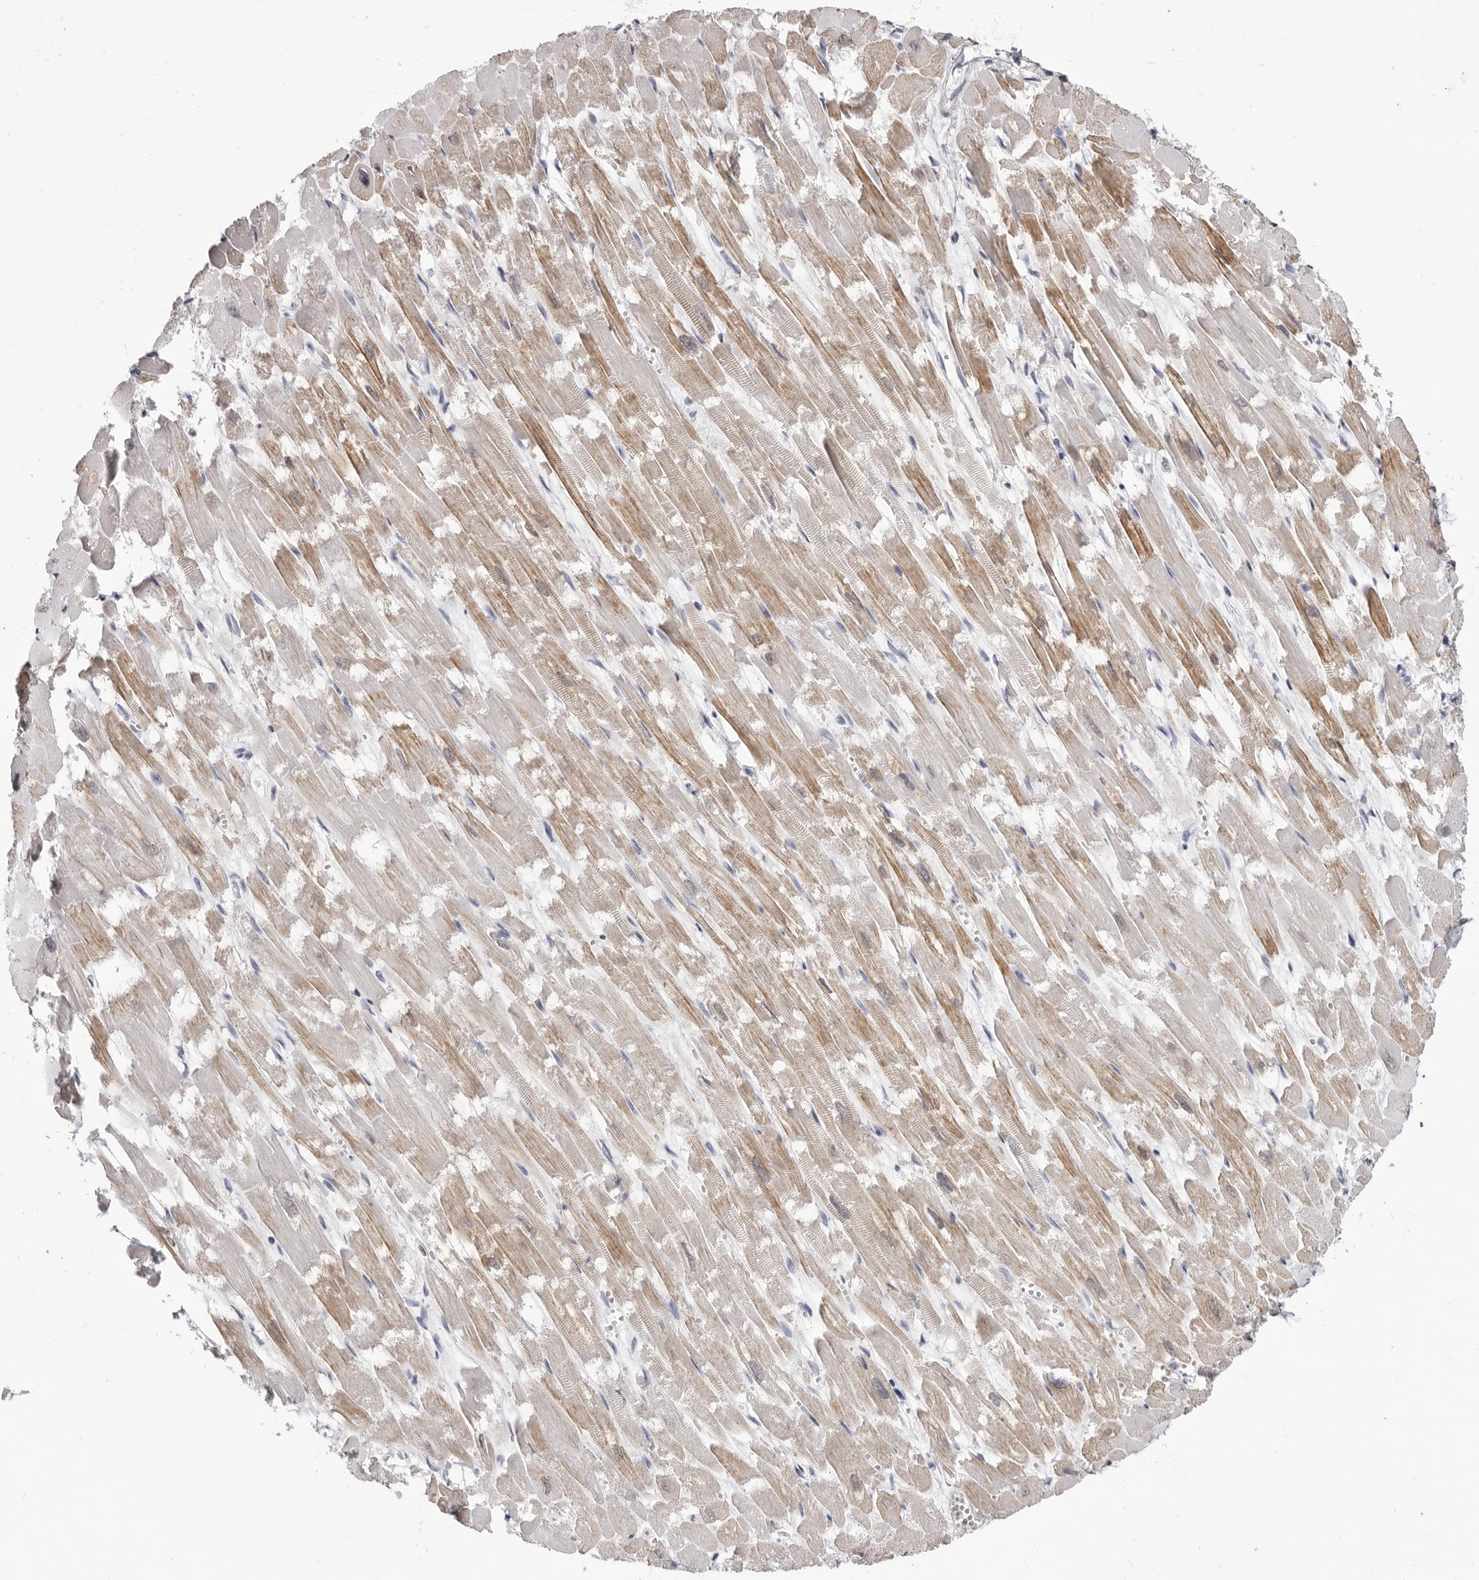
{"staining": {"intensity": "moderate", "quantity": "25%-75%", "location": "cytoplasmic/membranous,nuclear"}, "tissue": "heart muscle", "cell_type": "Cardiomyocytes", "image_type": "normal", "snomed": [{"axis": "morphology", "description": "Normal tissue, NOS"}, {"axis": "topography", "description": "Heart"}], "caption": "Protein expression by immunohistochemistry (IHC) exhibits moderate cytoplasmic/membranous,nuclear positivity in approximately 25%-75% of cardiomyocytes in normal heart muscle.", "gene": "ZNF326", "patient": {"sex": "male", "age": 54}}